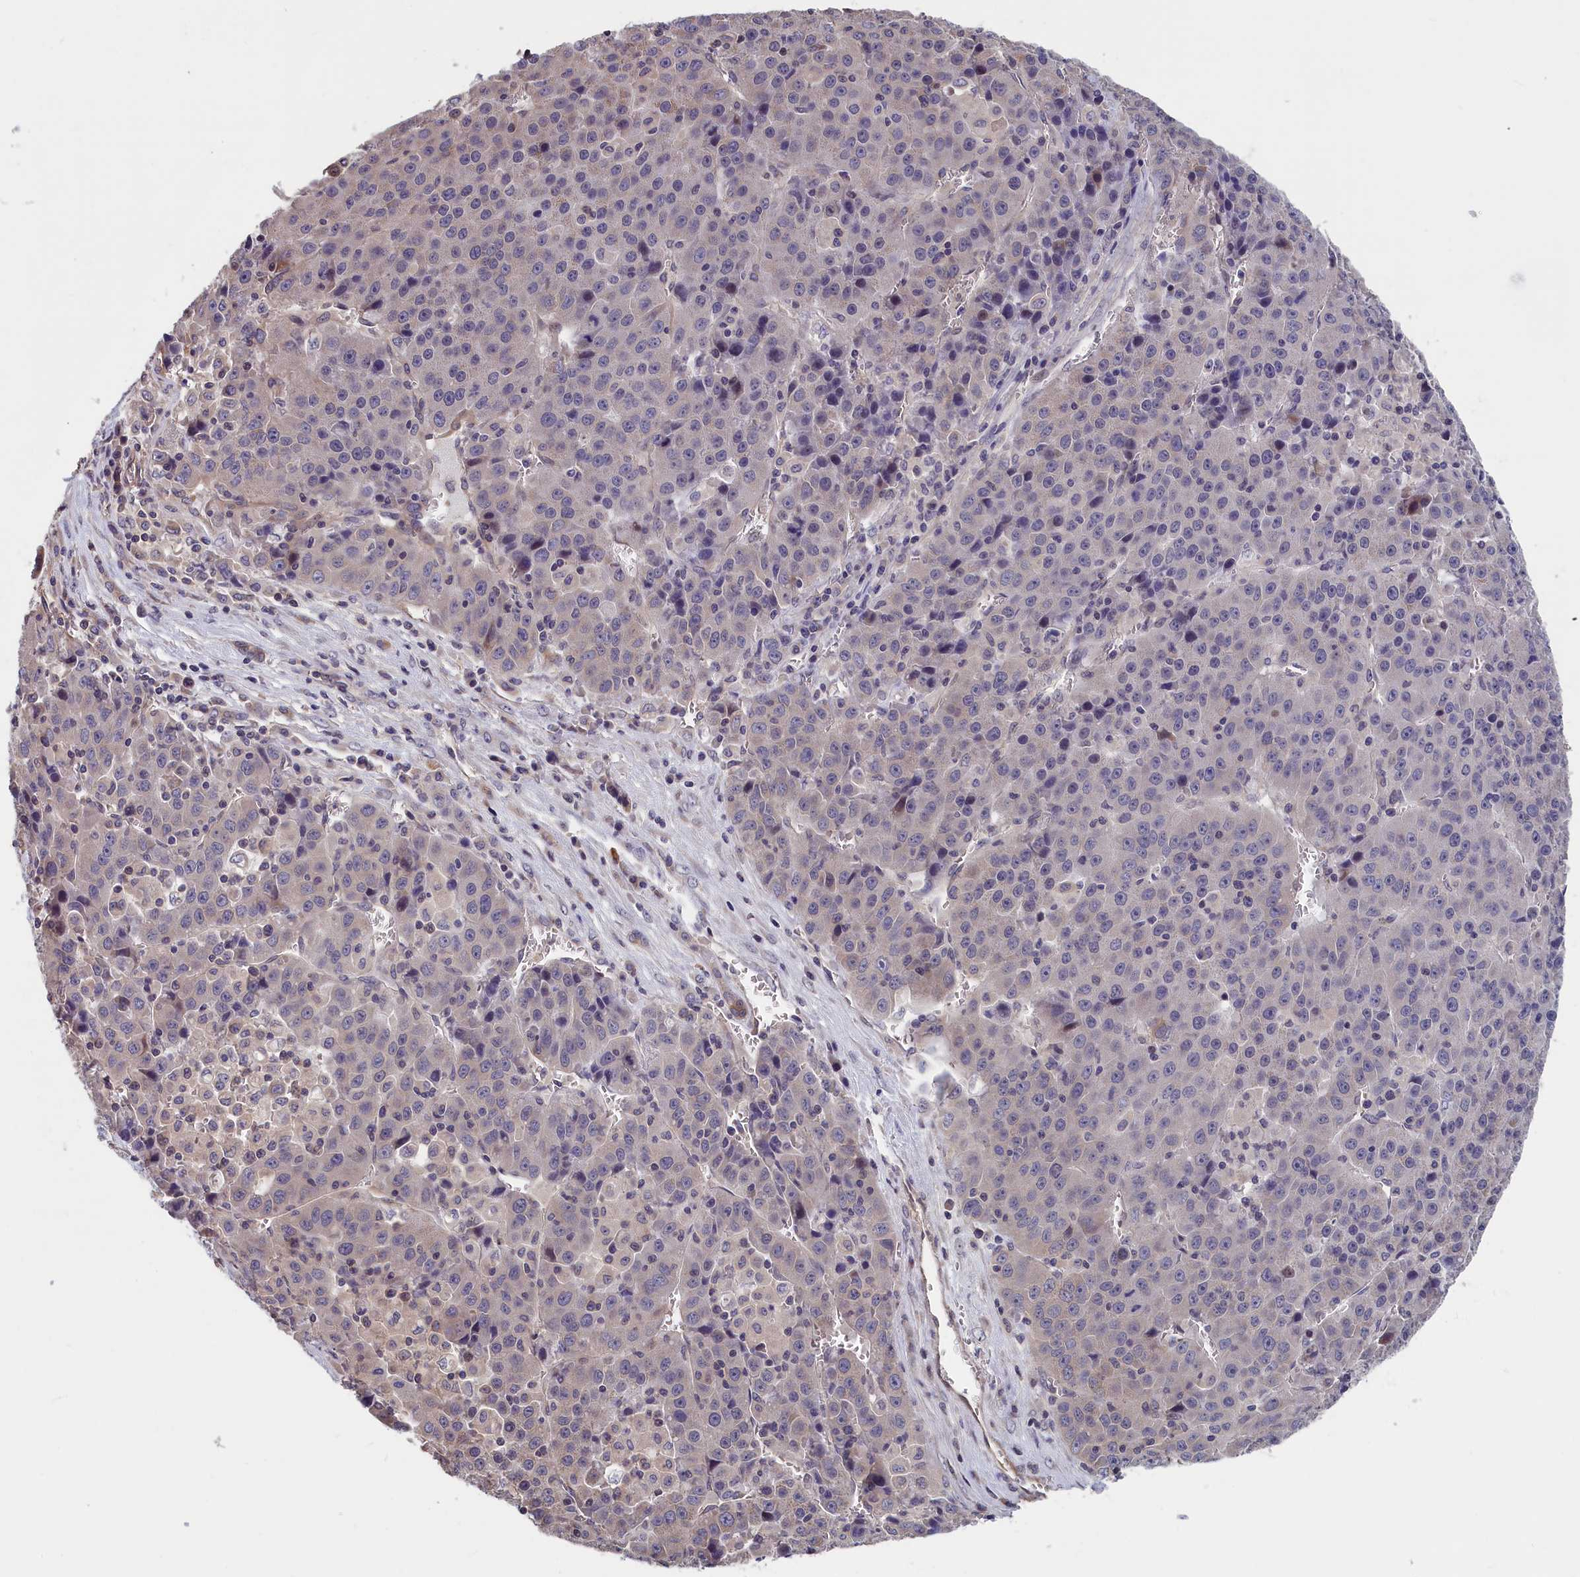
{"staining": {"intensity": "weak", "quantity": "<25%", "location": "nuclear"}, "tissue": "liver cancer", "cell_type": "Tumor cells", "image_type": "cancer", "snomed": [{"axis": "morphology", "description": "Carcinoma, Hepatocellular, NOS"}, {"axis": "topography", "description": "Liver"}], "caption": "Hepatocellular carcinoma (liver) stained for a protein using immunohistochemistry (IHC) reveals no staining tumor cells.", "gene": "TMEM116", "patient": {"sex": "female", "age": 53}}